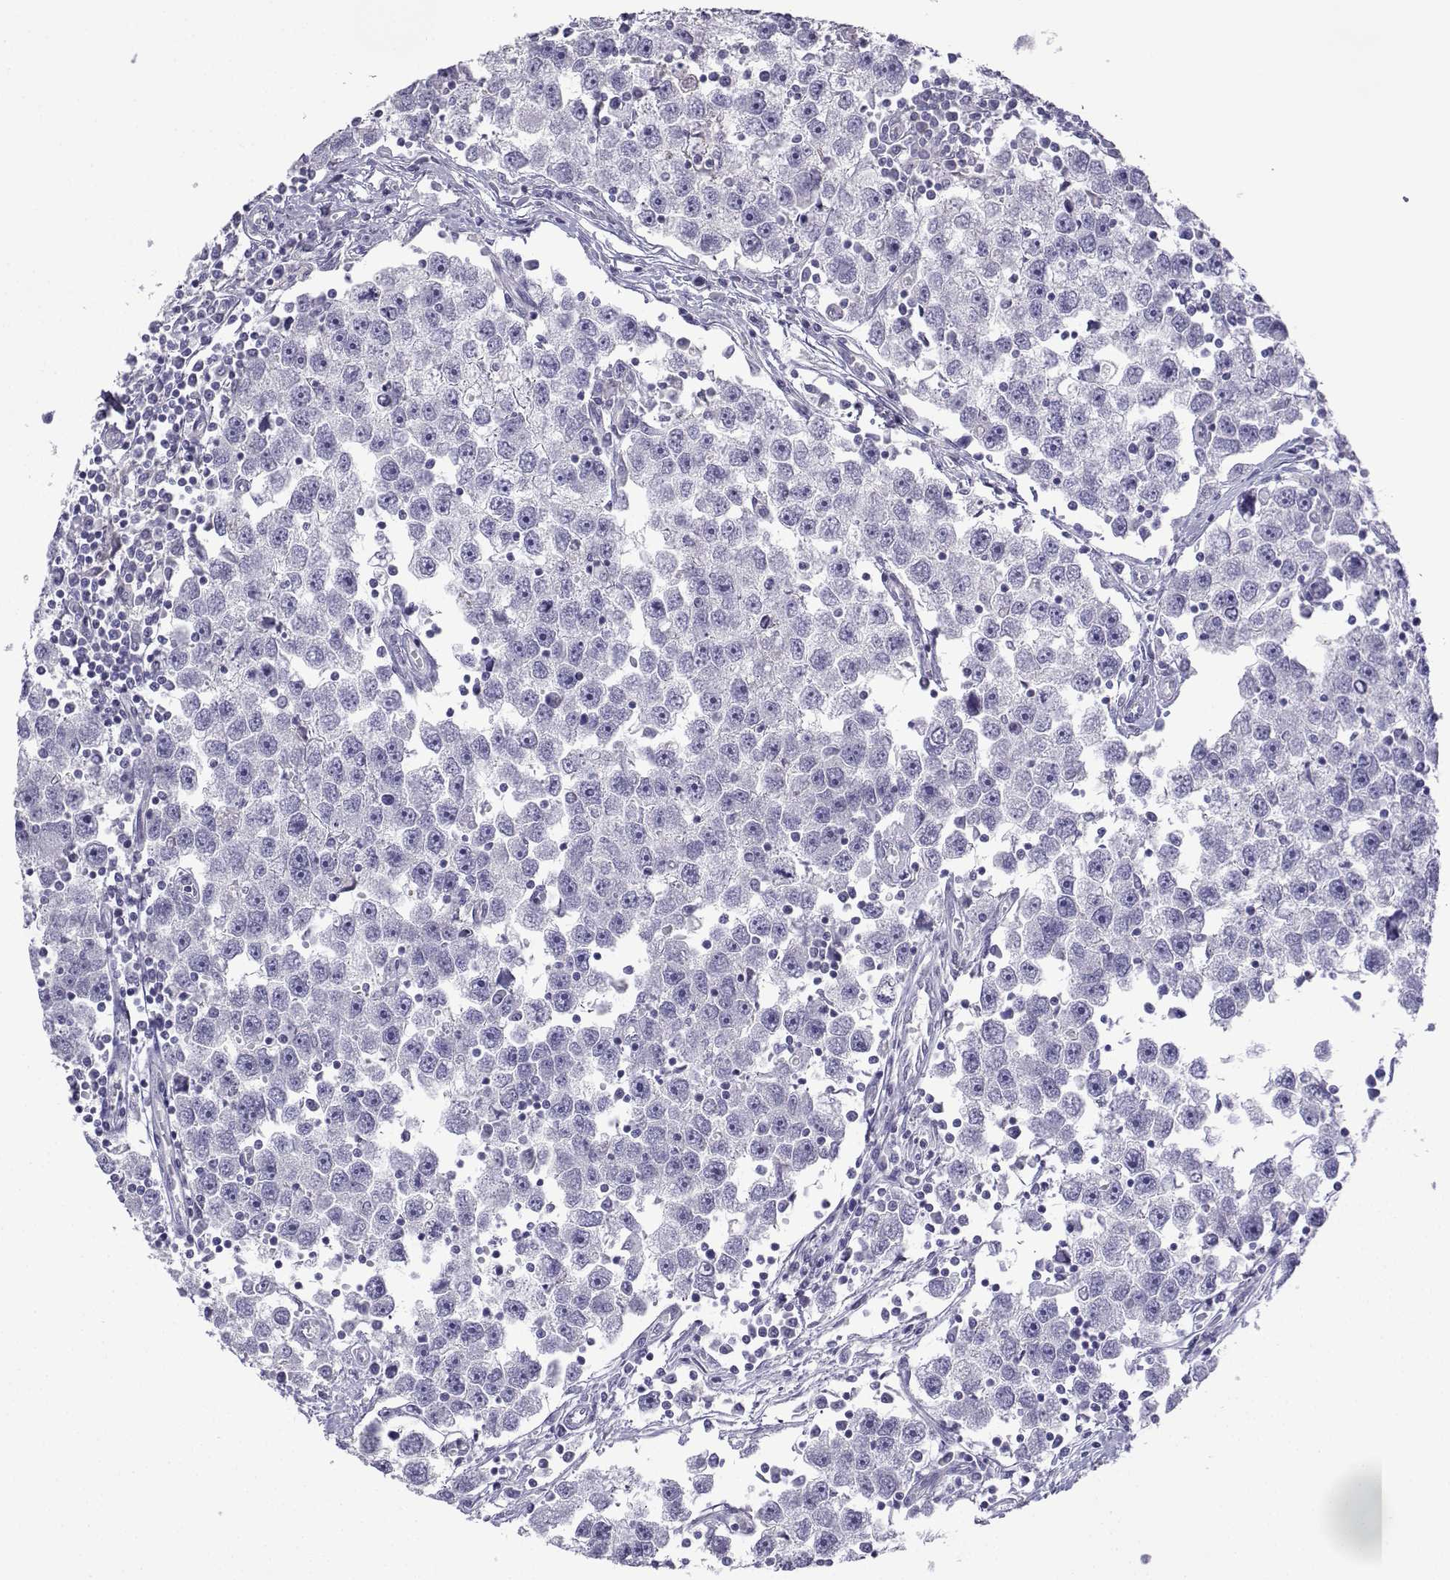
{"staining": {"intensity": "negative", "quantity": "none", "location": "none"}, "tissue": "testis cancer", "cell_type": "Tumor cells", "image_type": "cancer", "snomed": [{"axis": "morphology", "description": "Seminoma, NOS"}, {"axis": "topography", "description": "Testis"}], "caption": "Testis cancer was stained to show a protein in brown. There is no significant expression in tumor cells.", "gene": "CFAP70", "patient": {"sex": "male", "age": 30}}